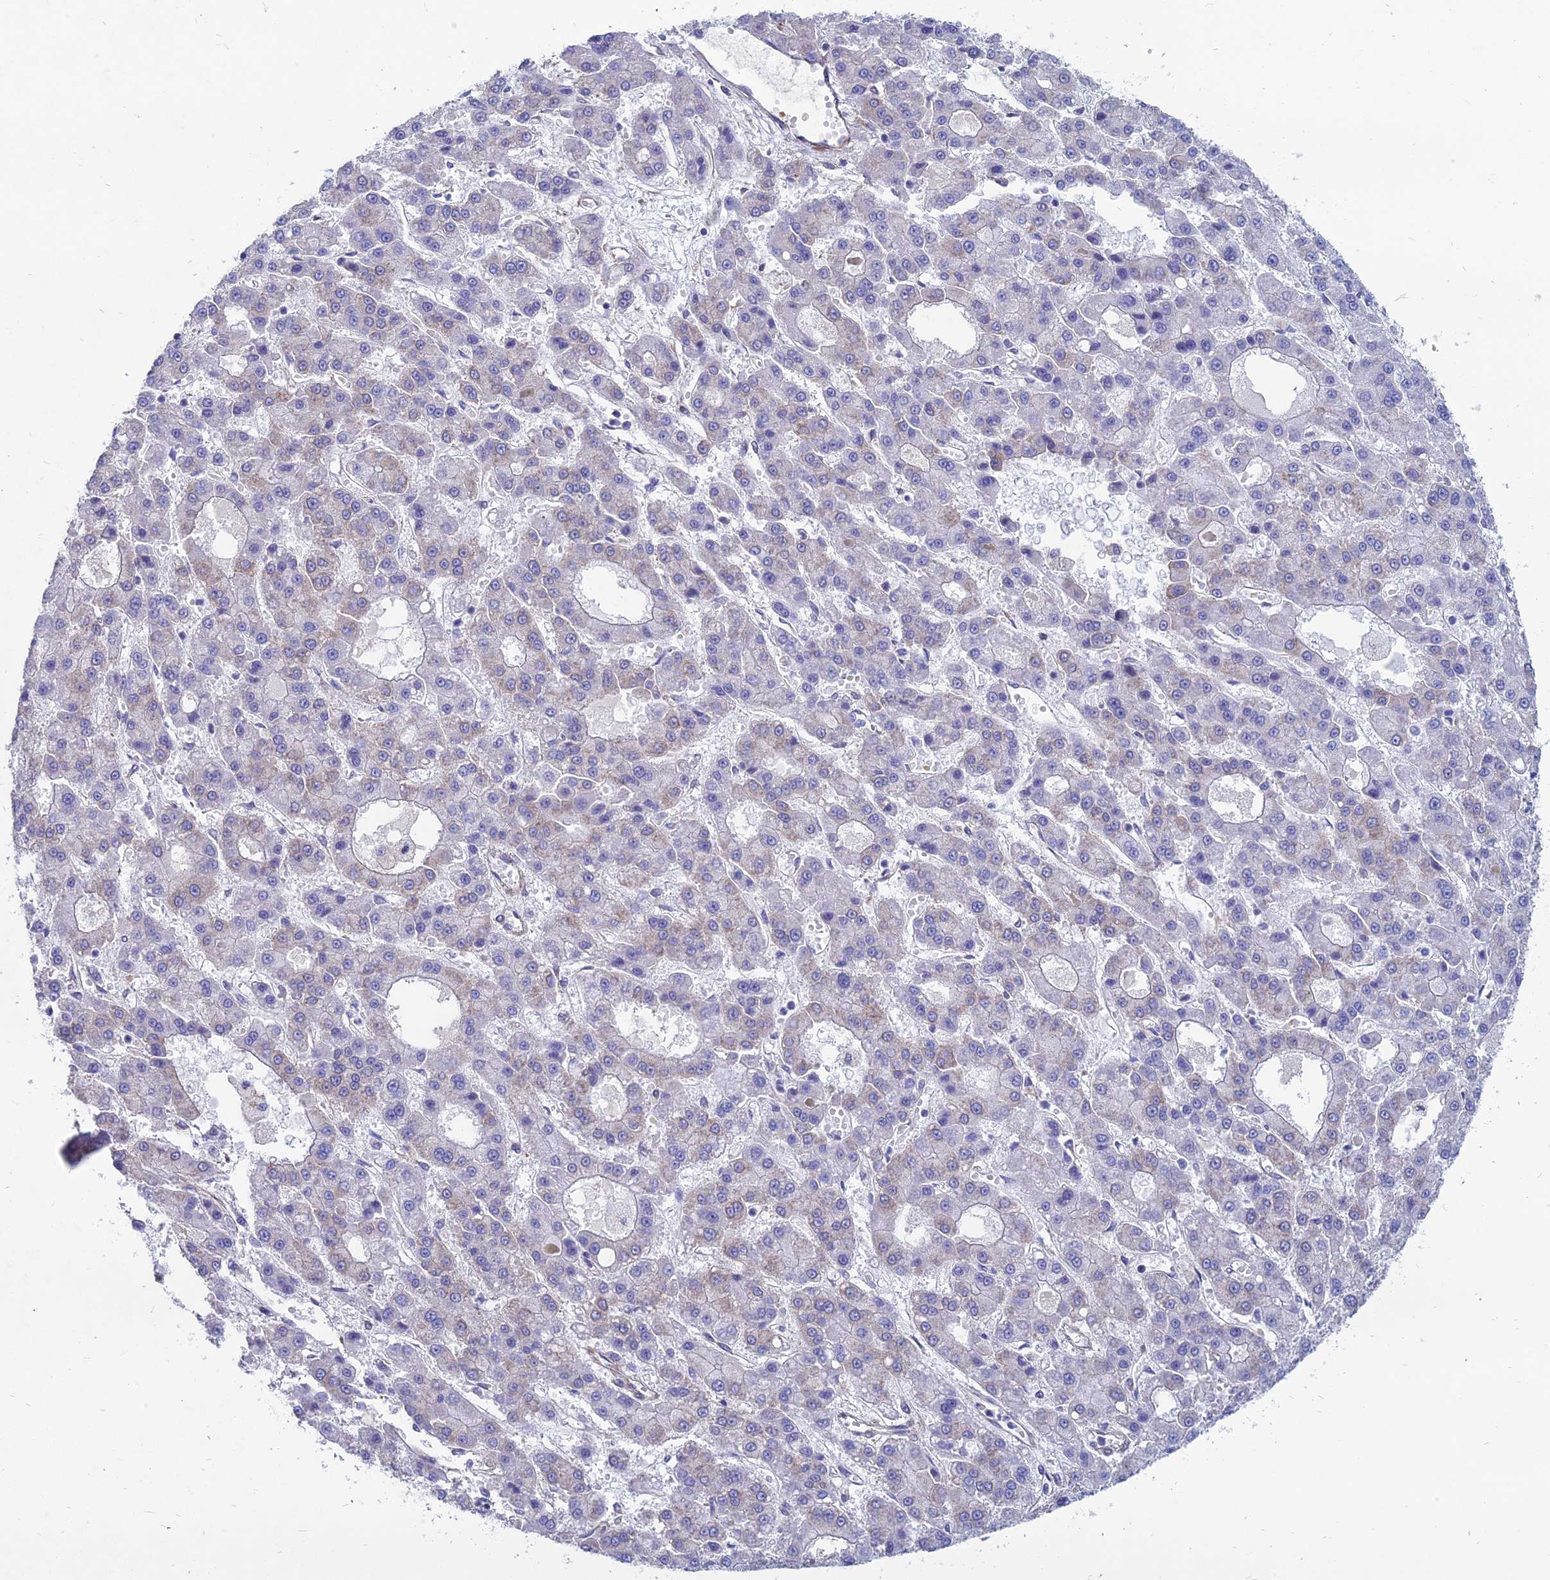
{"staining": {"intensity": "negative", "quantity": "none", "location": "none"}, "tissue": "liver cancer", "cell_type": "Tumor cells", "image_type": "cancer", "snomed": [{"axis": "morphology", "description": "Carcinoma, Hepatocellular, NOS"}, {"axis": "topography", "description": "Liver"}], "caption": "Immunohistochemistry of human liver cancer exhibits no expression in tumor cells.", "gene": "TXLNA", "patient": {"sex": "male", "age": 70}}